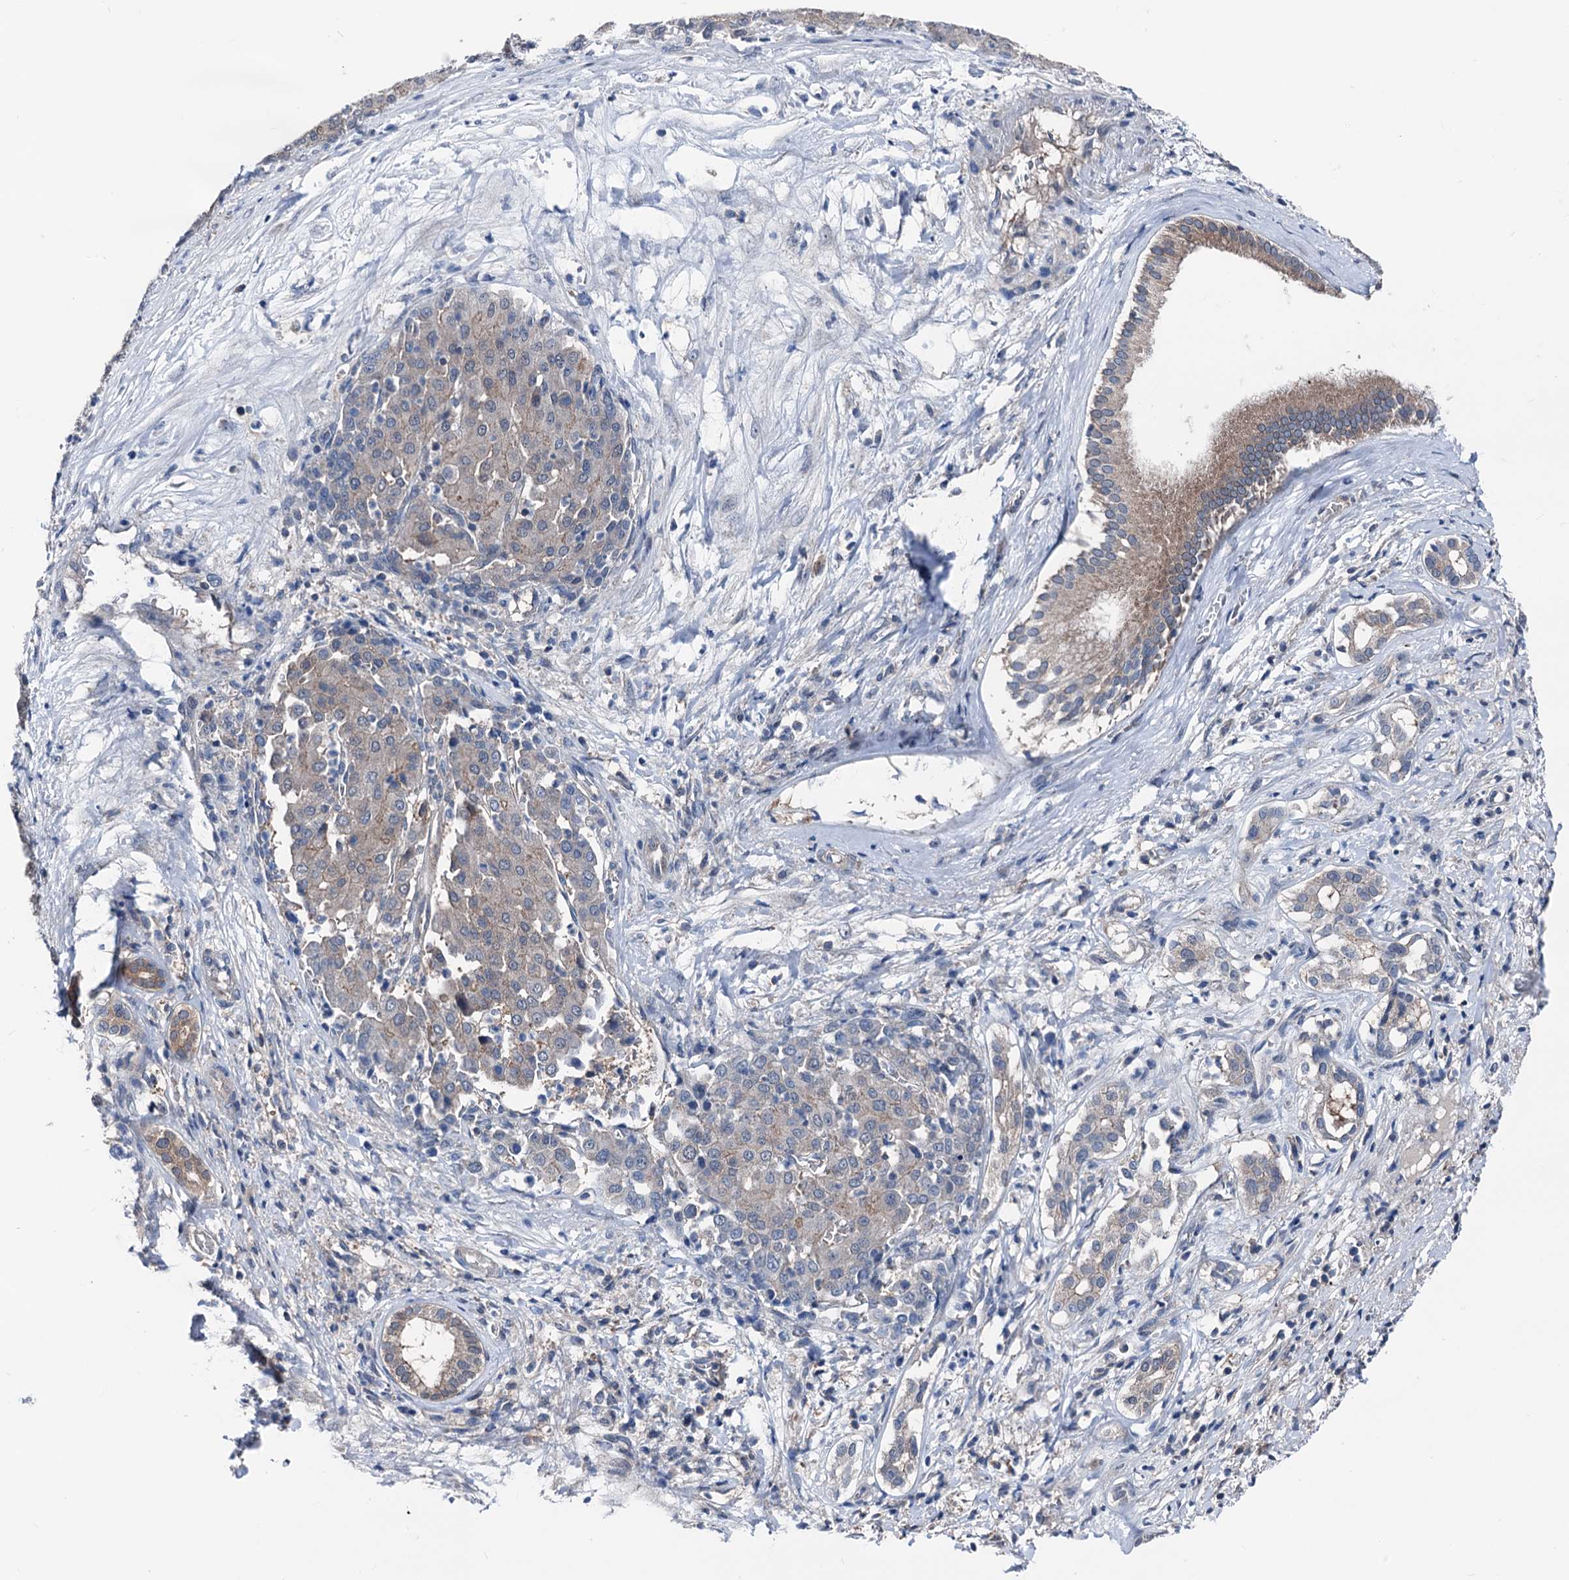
{"staining": {"intensity": "moderate", "quantity": "<25%", "location": "cytoplasmic/membranous"}, "tissue": "liver cancer", "cell_type": "Tumor cells", "image_type": "cancer", "snomed": [{"axis": "morphology", "description": "Carcinoma, Hepatocellular, NOS"}, {"axis": "topography", "description": "Liver"}], "caption": "This is an image of immunohistochemistry (IHC) staining of liver hepatocellular carcinoma, which shows moderate staining in the cytoplasmic/membranous of tumor cells.", "gene": "GLO1", "patient": {"sex": "male", "age": 65}}